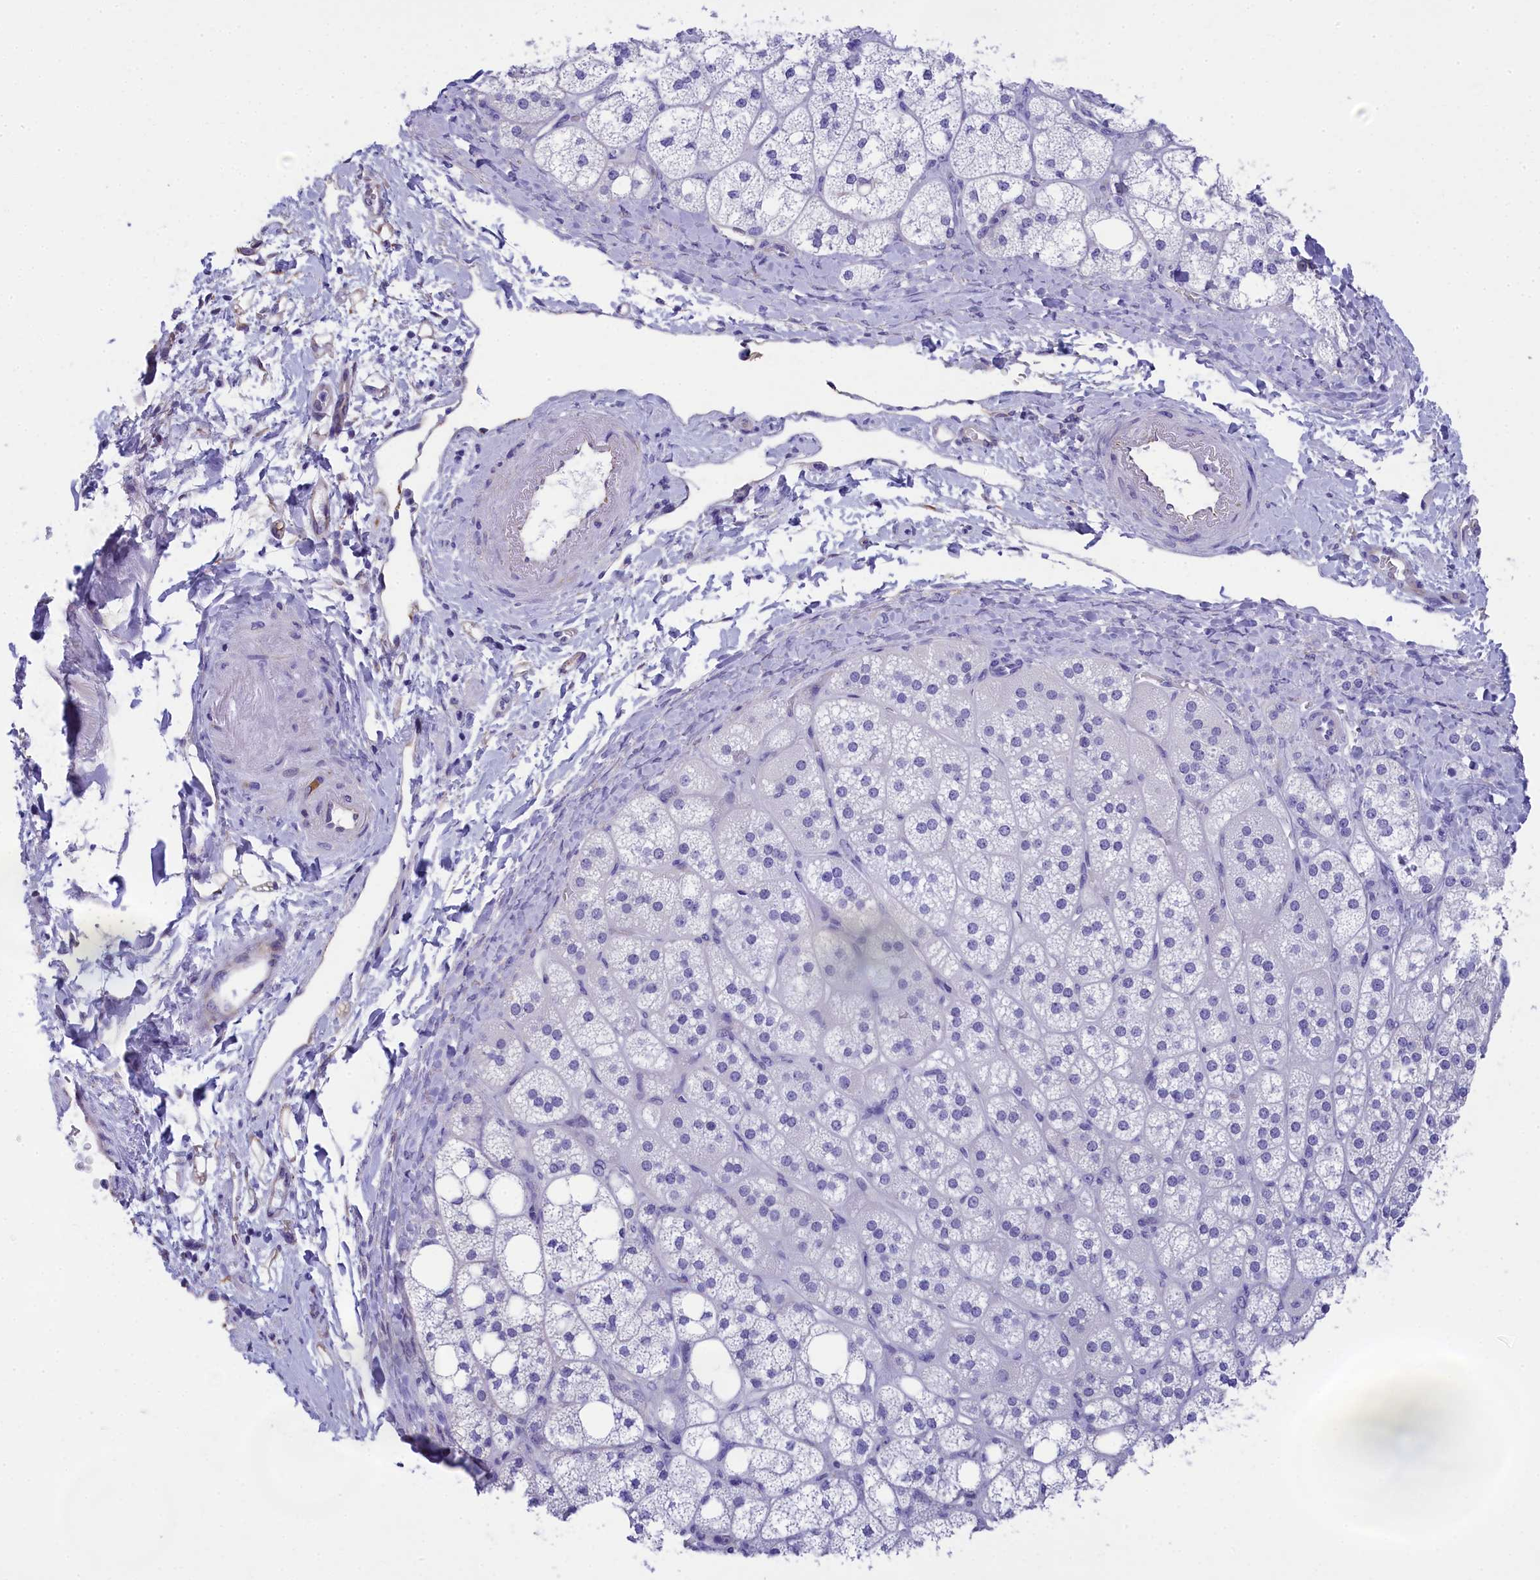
{"staining": {"intensity": "negative", "quantity": "none", "location": "none"}, "tissue": "adrenal gland", "cell_type": "Glandular cells", "image_type": "normal", "snomed": [{"axis": "morphology", "description": "Normal tissue, NOS"}, {"axis": "topography", "description": "Adrenal gland"}], "caption": "The photomicrograph reveals no significant expression in glandular cells of adrenal gland.", "gene": "TACSTD2", "patient": {"sex": "male", "age": 61}}